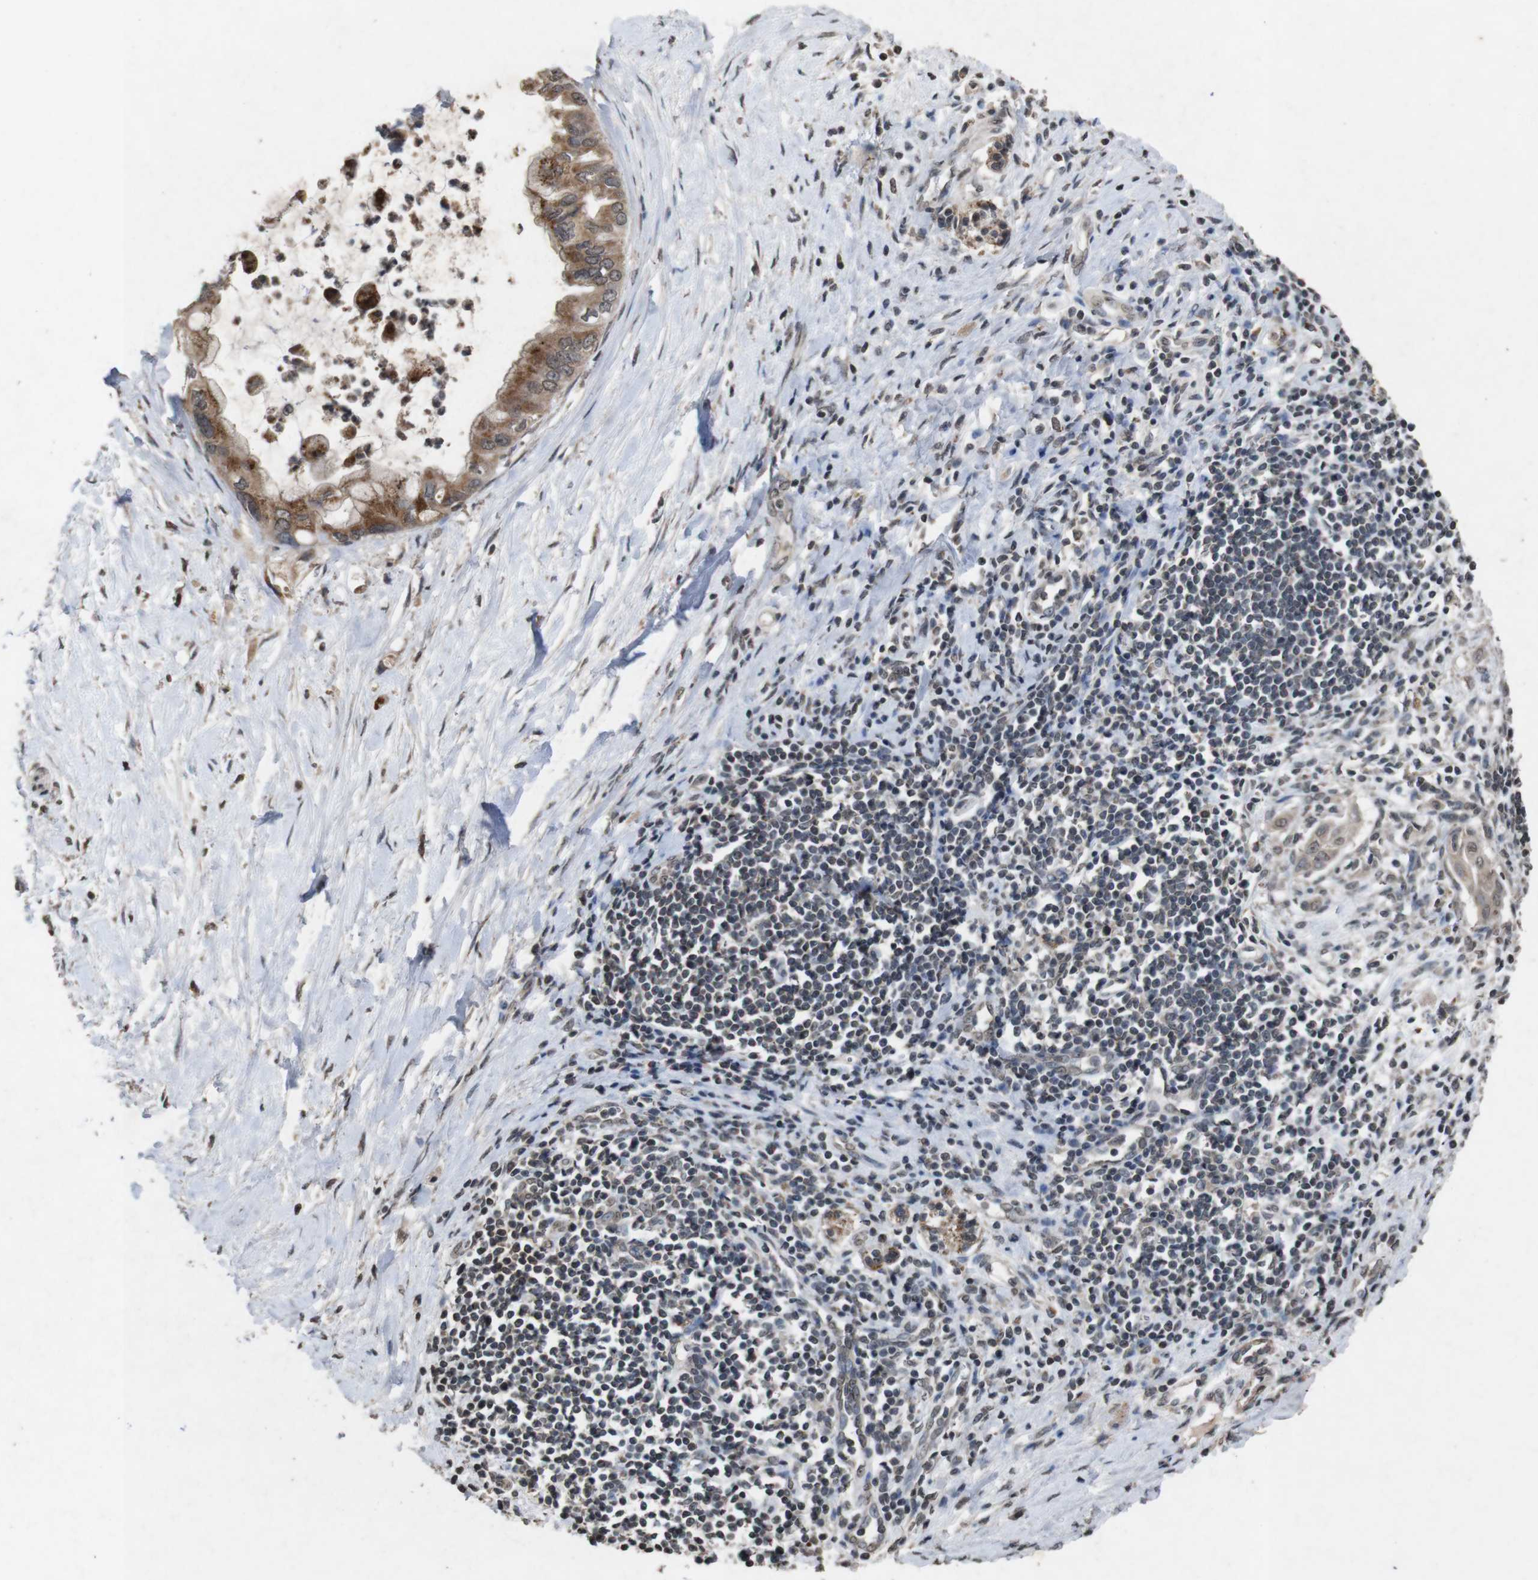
{"staining": {"intensity": "moderate", "quantity": ">75%", "location": "cytoplasmic/membranous,nuclear"}, "tissue": "pancreatic cancer", "cell_type": "Tumor cells", "image_type": "cancer", "snomed": [{"axis": "morphology", "description": "Adenocarcinoma, NOS"}, {"axis": "topography", "description": "Pancreas"}], "caption": "Immunohistochemistry staining of adenocarcinoma (pancreatic), which reveals medium levels of moderate cytoplasmic/membranous and nuclear positivity in approximately >75% of tumor cells indicating moderate cytoplasmic/membranous and nuclear protein positivity. The staining was performed using DAB (3,3'-diaminobenzidine) (brown) for protein detection and nuclei were counterstained in hematoxylin (blue).", "gene": "SORL1", "patient": {"sex": "male", "age": 55}}